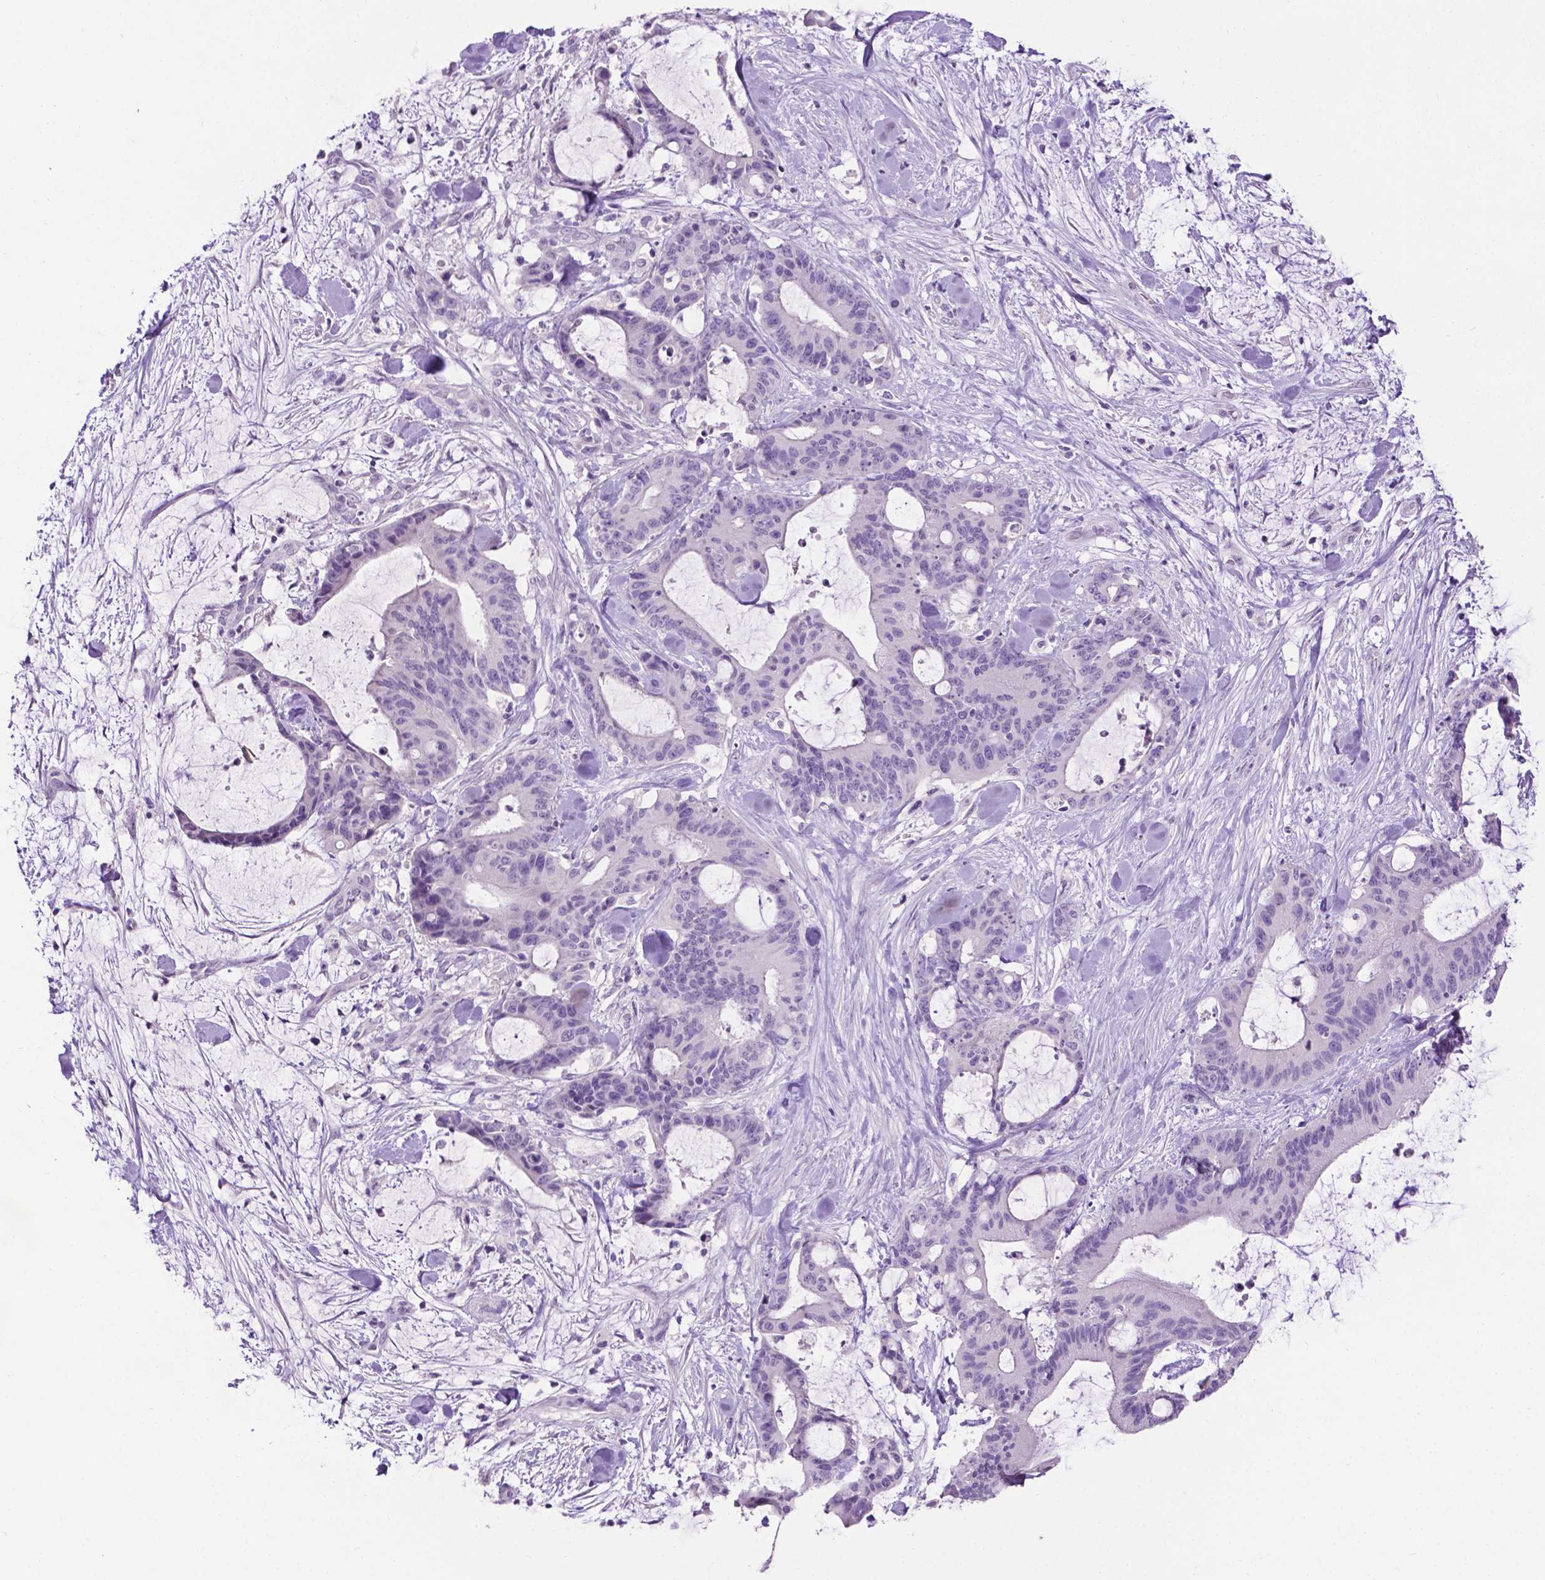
{"staining": {"intensity": "negative", "quantity": "none", "location": "none"}, "tissue": "liver cancer", "cell_type": "Tumor cells", "image_type": "cancer", "snomed": [{"axis": "morphology", "description": "Cholangiocarcinoma"}, {"axis": "topography", "description": "Liver"}], "caption": "An IHC micrograph of liver cancer is shown. There is no staining in tumor cells of liver cancer. Nuclei are stained in blue.", "gene": "TACSTD2", "patient": {"sex": "female", "age": 73}}